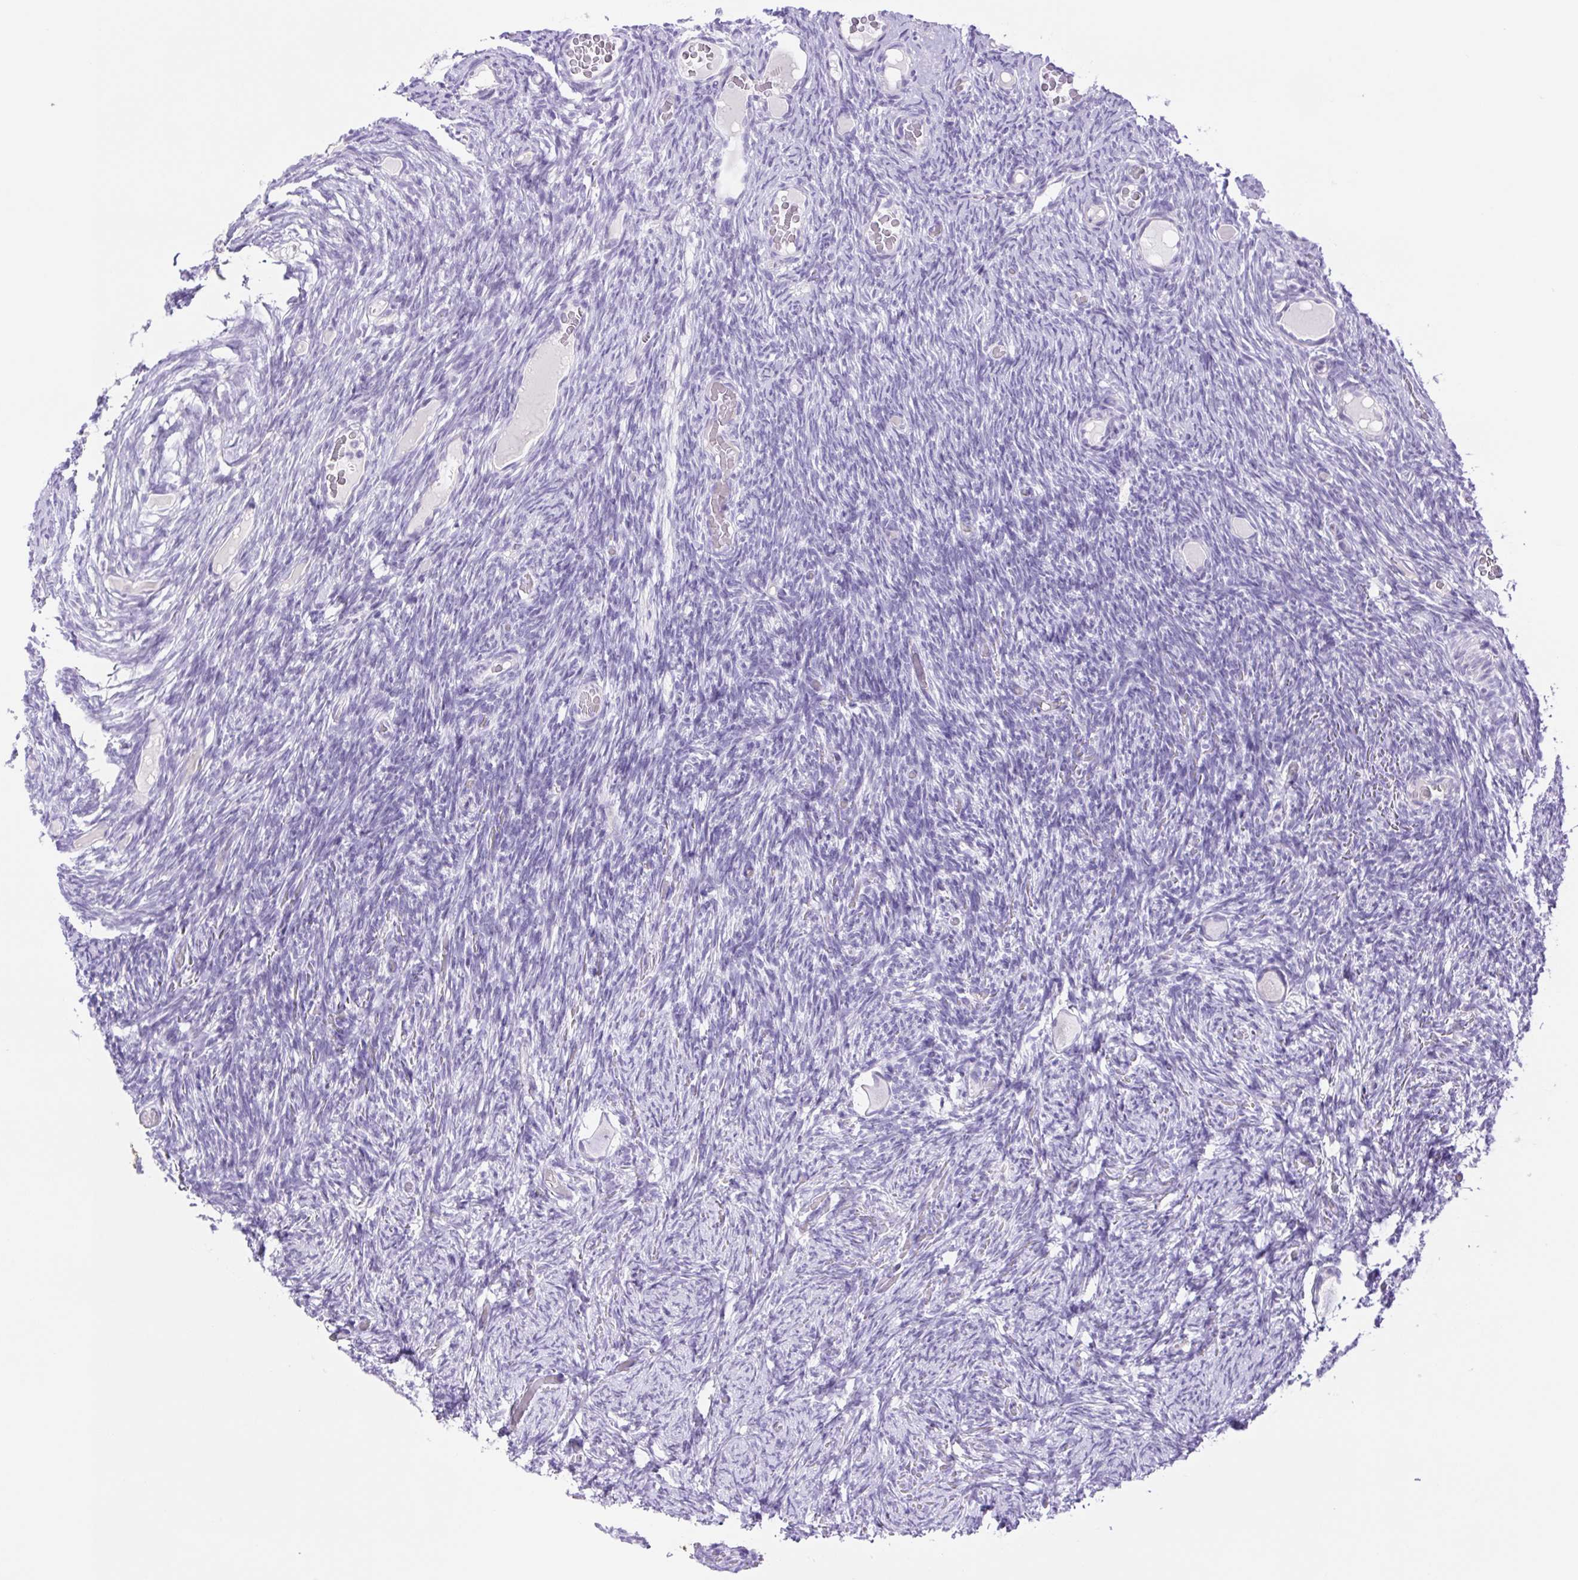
{"staining": {"intensity": "negative", "quantity": "none", "location": "none"}, "tissue": "ovary", "cell_type": "Follicle cells", "image_type": "normal", "snomed": [{"axis": "morphology", "description": "Normal tissue, NOS"}, {"axis": "topography", "description": "Ovary"}], "caption": "The histopathology image displays no significant expression in follicle cells of ovary.", "gene": "CDSN", "patient": {"sex": "female", "age": 34}}